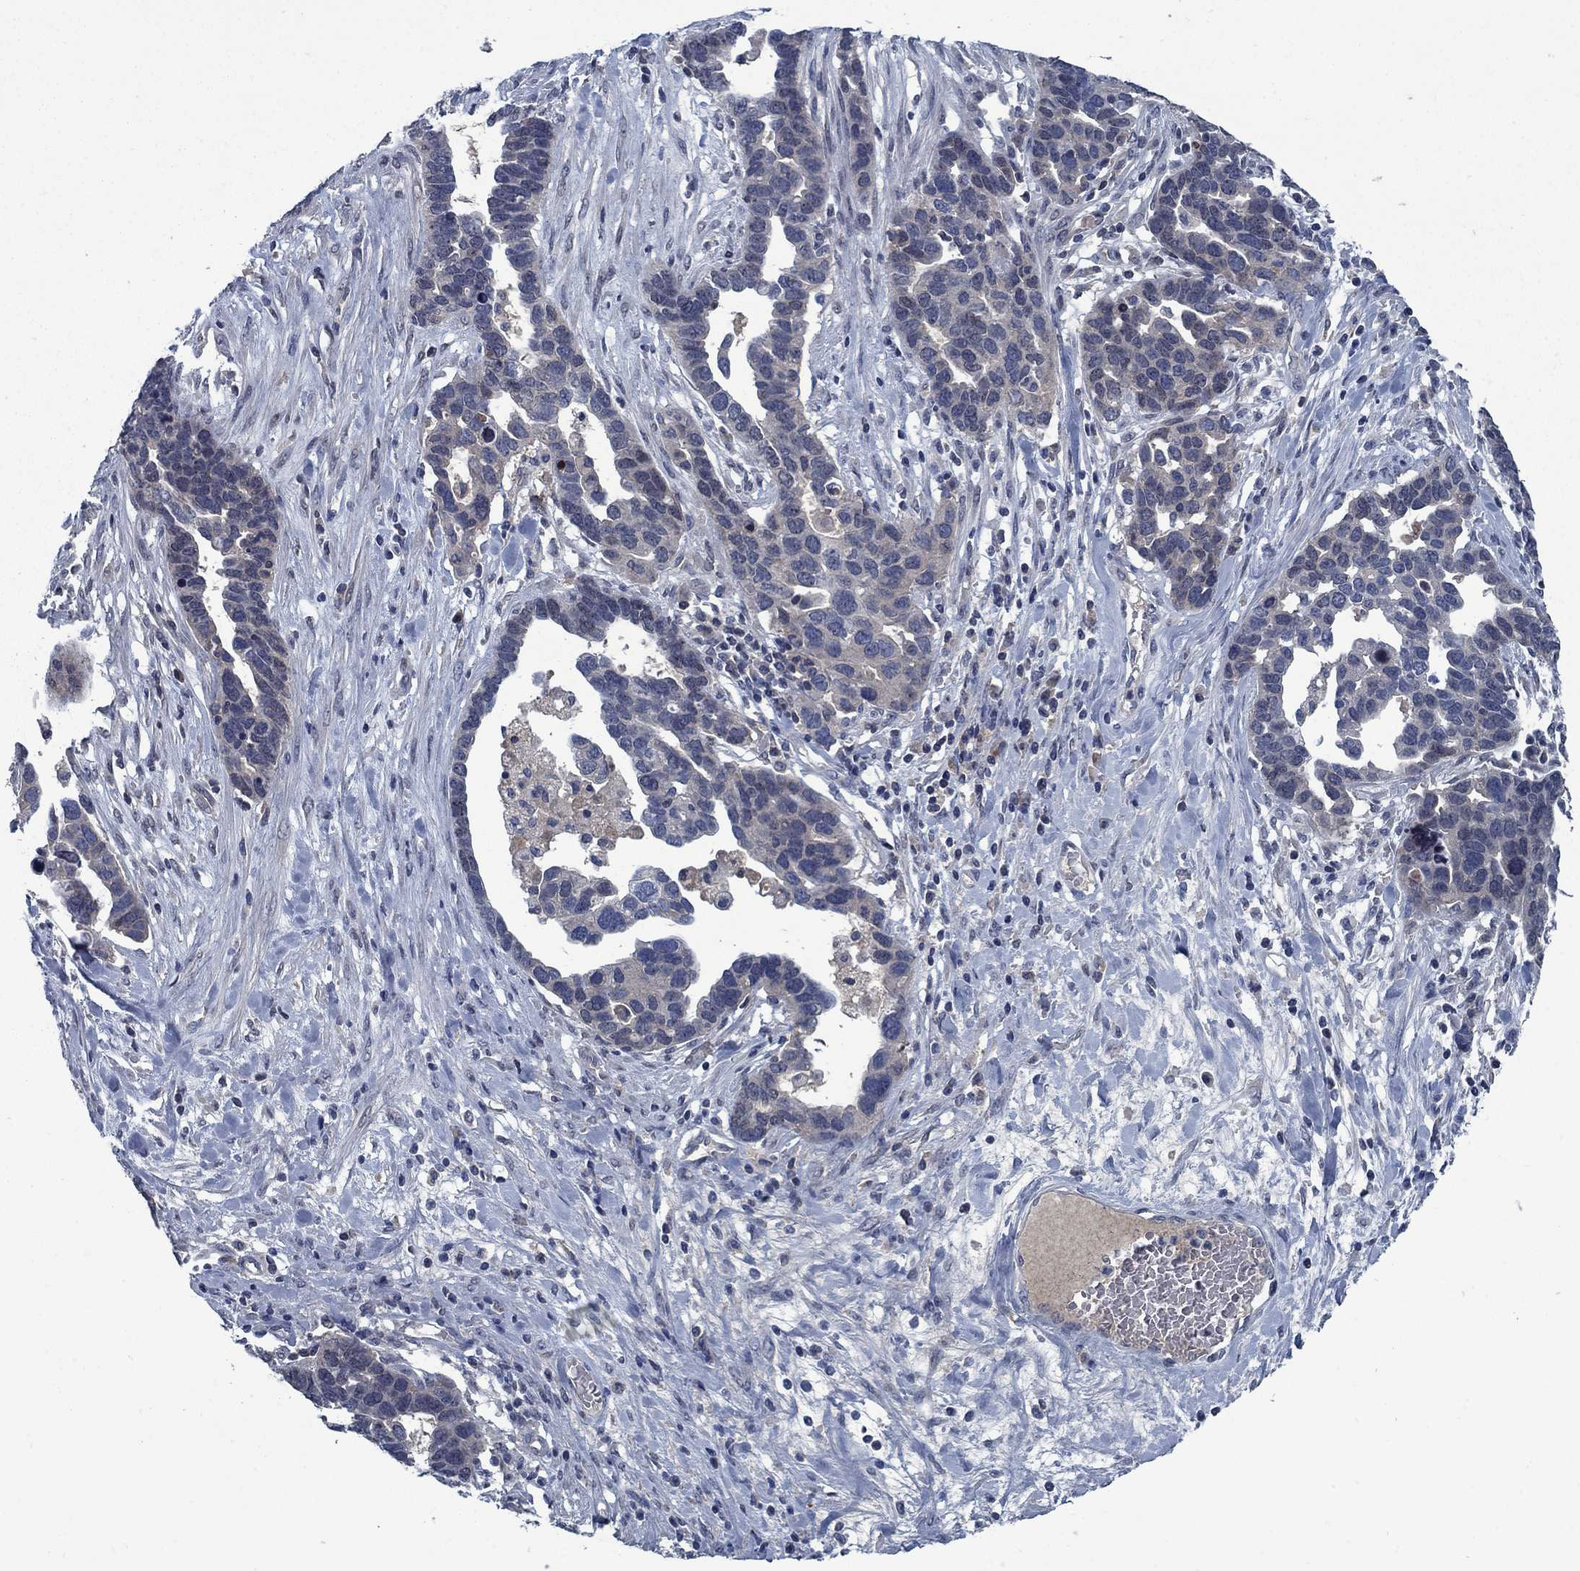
{"staining": {"intensity": "negative", "quantity": "none", "location": "none"}, "tissue": "ovarian cancer", "cell_type": "Tumor cells", "image_type": "cancer", "snomed": [{"axis": "morphology", "description": "Cystadenocarcinoma, serous, NOS"}, {"axis": "topography", "description": "Ovary"}], "caption": "High magnification brightfield microscopy of ovarian cancer stained with DAB (3,3'-diaminobenzidine) (brown) and counterstained with hematoxylin (blue): tumor cells show no significant expression.", "gene": "PNMA8A", "patient": {"sex": "female", "age": 54}}